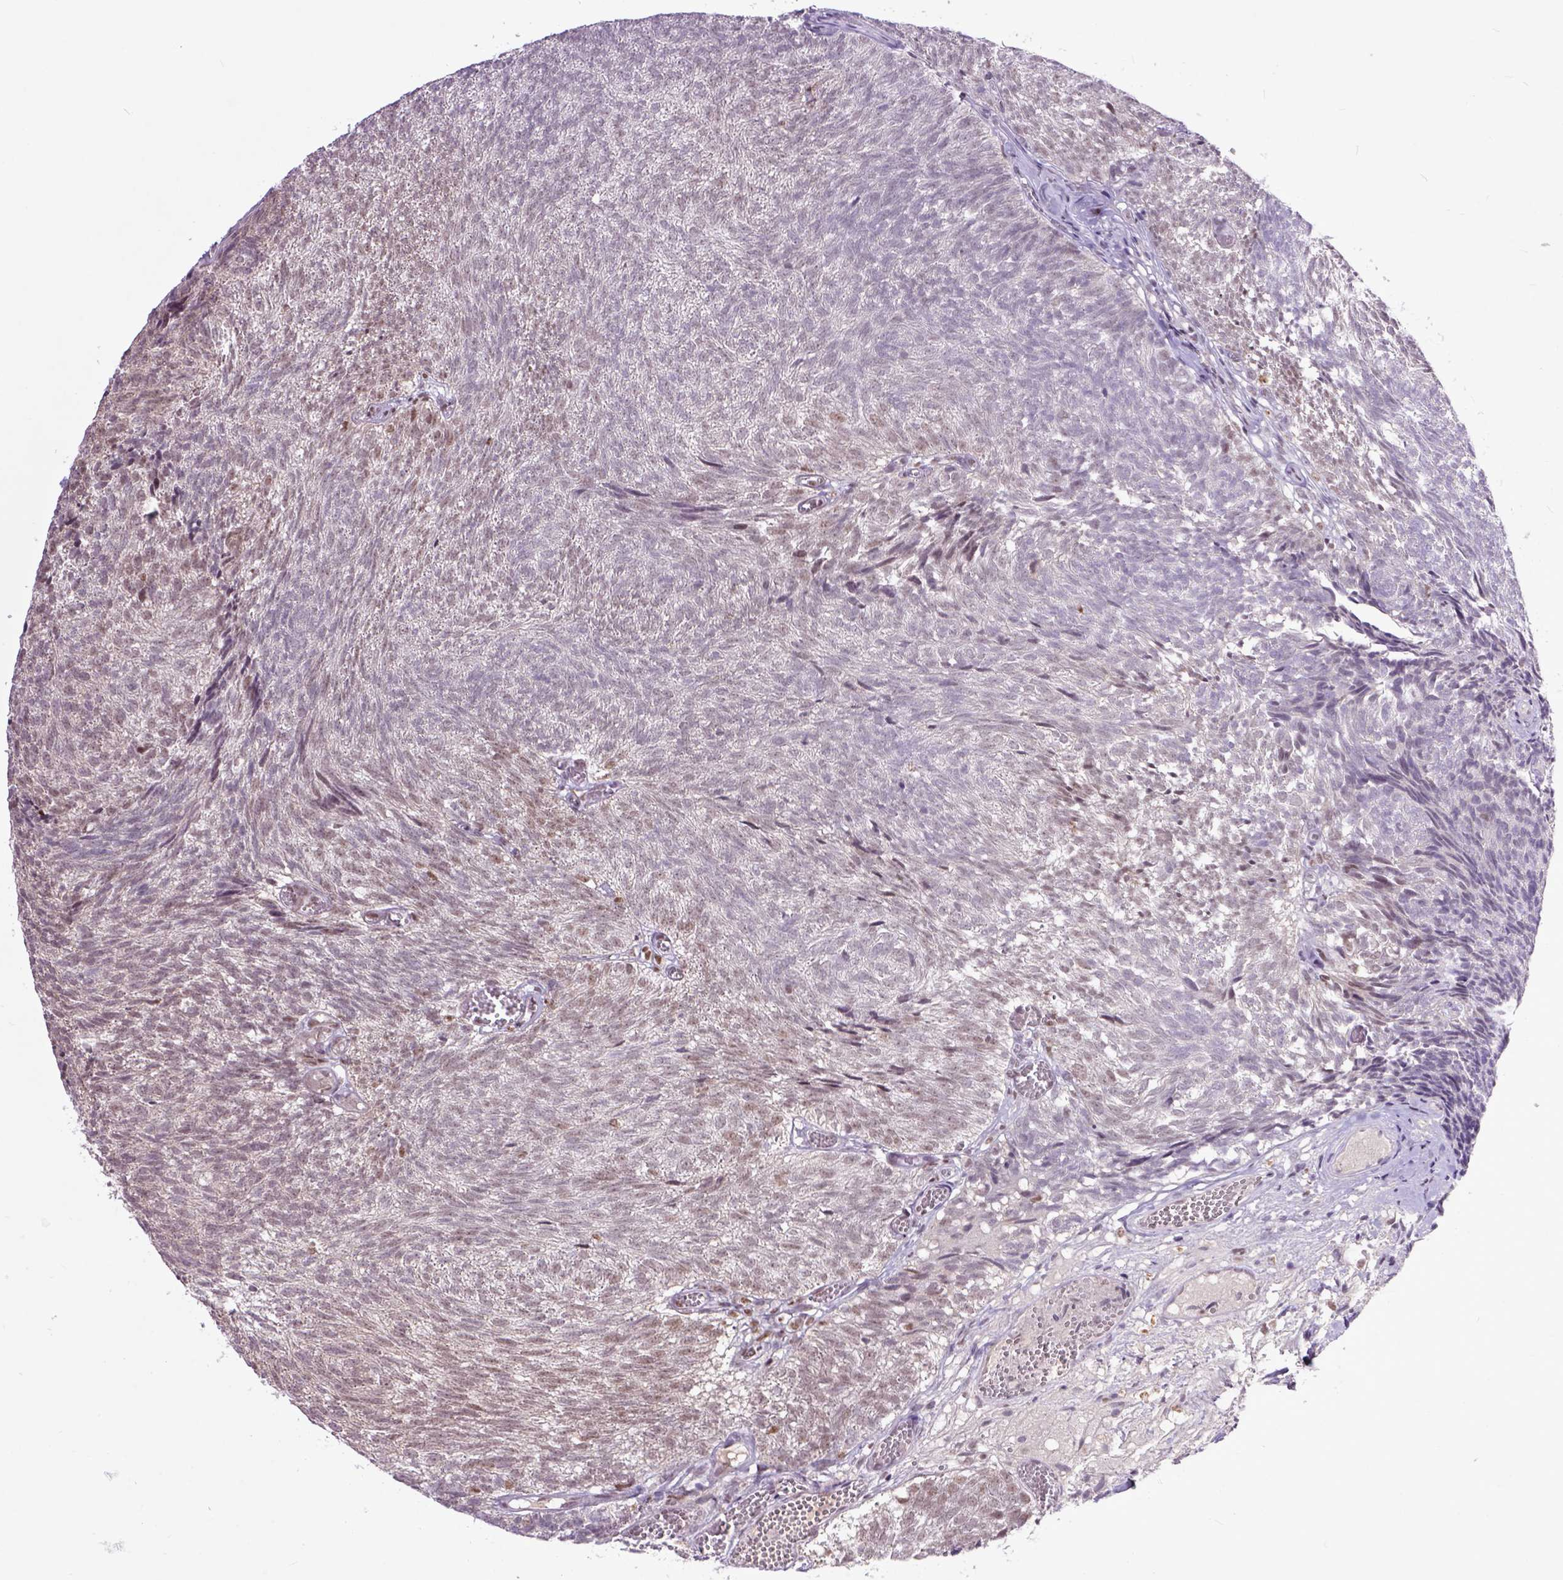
{"staining": {"intensity": "weak", "quantity": "25%-75%", "location": "nuclear"}, "tissue": "urothelial cancer", "cell_type": "Tumor cells", "image_type": "cancer", "snomed": [{"axis": "morphology", "description": "Urothelial carcinoma, Low grade"}, {"axis": "topography", "description": "Urinary bladder"}], "caption": "High-power microscopy captured an immunohistochemistry micrograph of urothelial carcinoma (low-grade), revealing weak nuclear positivity in approximately 25%-75% of tumor cells.", "gene": "RCC2", "patient": {"sex": "male", "age": 77}}